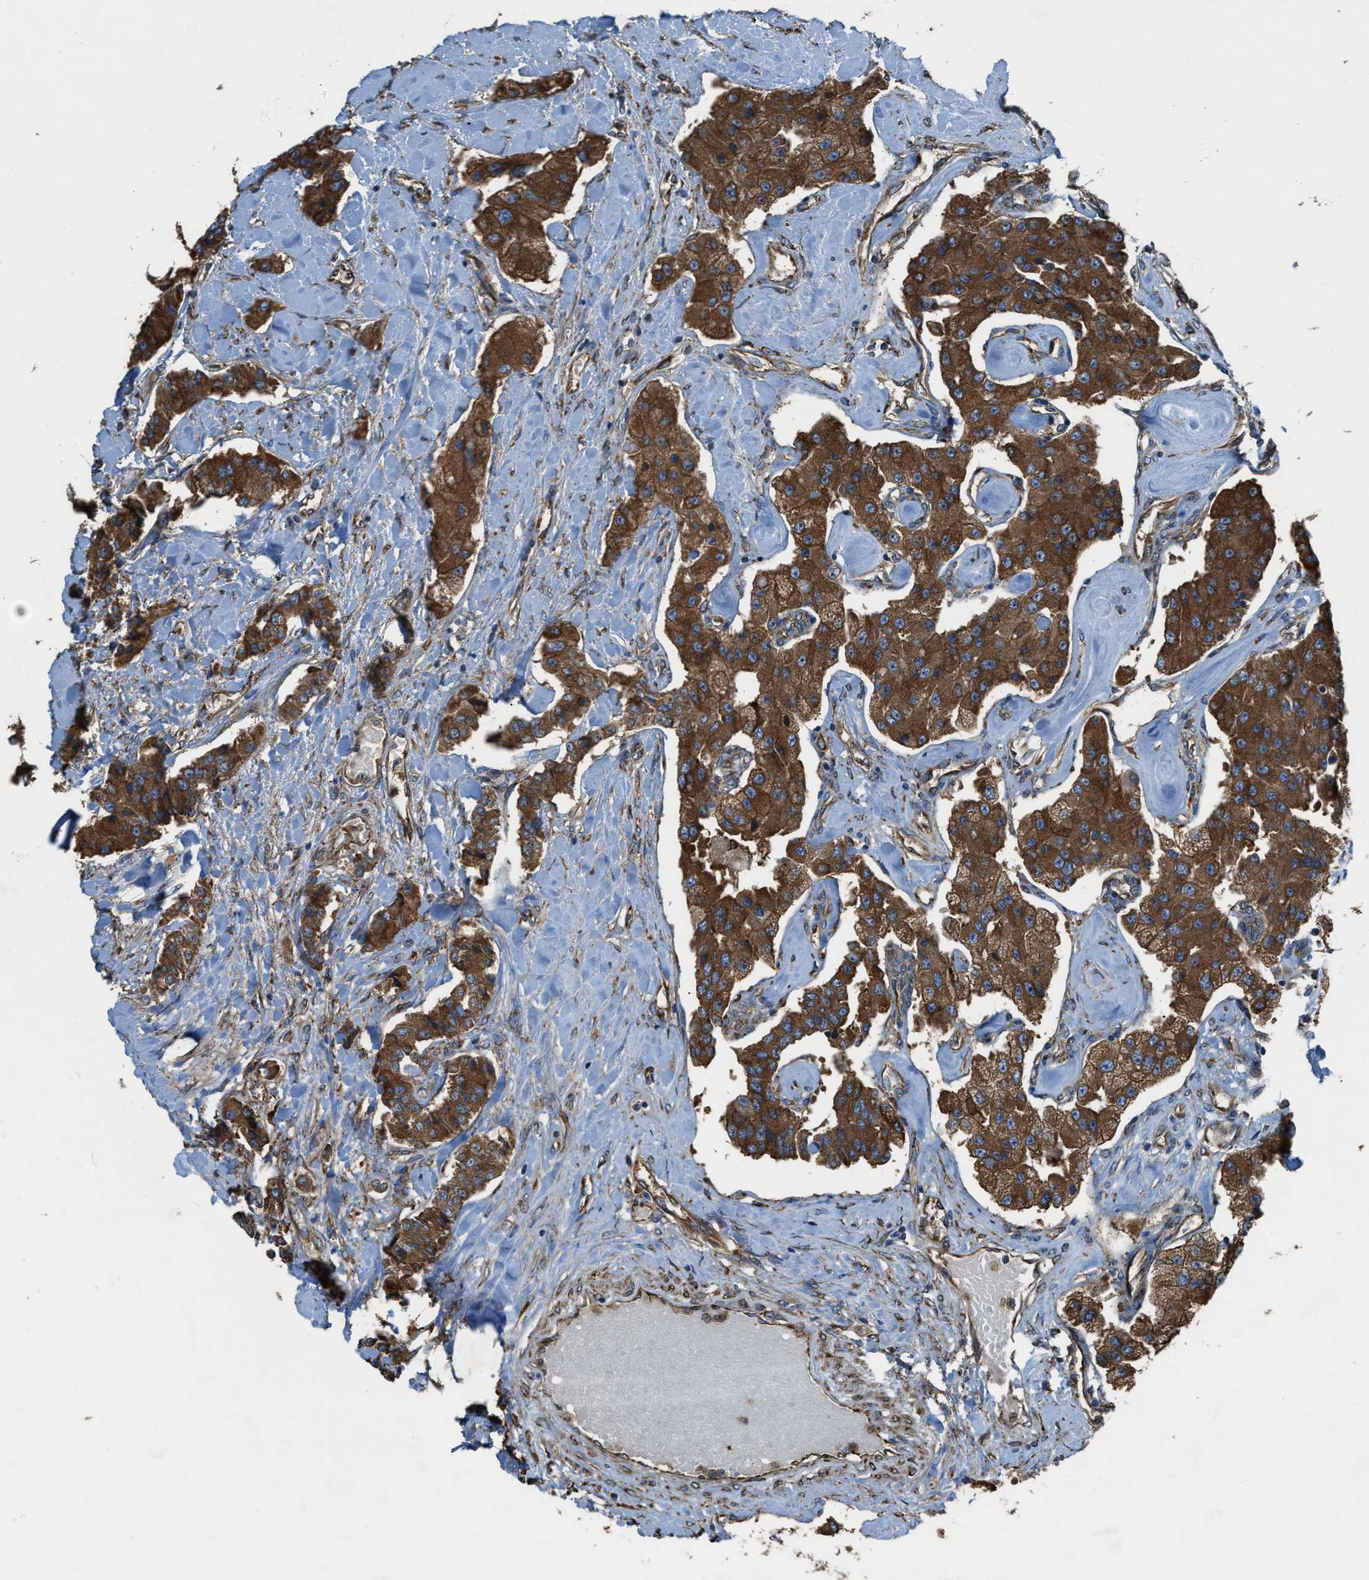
{"staining": {"intensity": "strong", "quantity": ">75%", "location": "cytoplasmic/membranous"}, "tissue": "carcinoid", "cell_type": "Tumor cells", "image_type": "cancer", "snomed": [{"axis": "morphology", "description": "Carcinoid, malignant, NOS"}, {"axis": "topography", "description": "Pancreas"}], "caption": "A histopathology image of human malignant carcinoid stained for a protein displays strong cytoplasmic/membranous brown staining in tumor cells.", "gene": "TRPC1", "patient": {"sex": "male", "age": 41}}